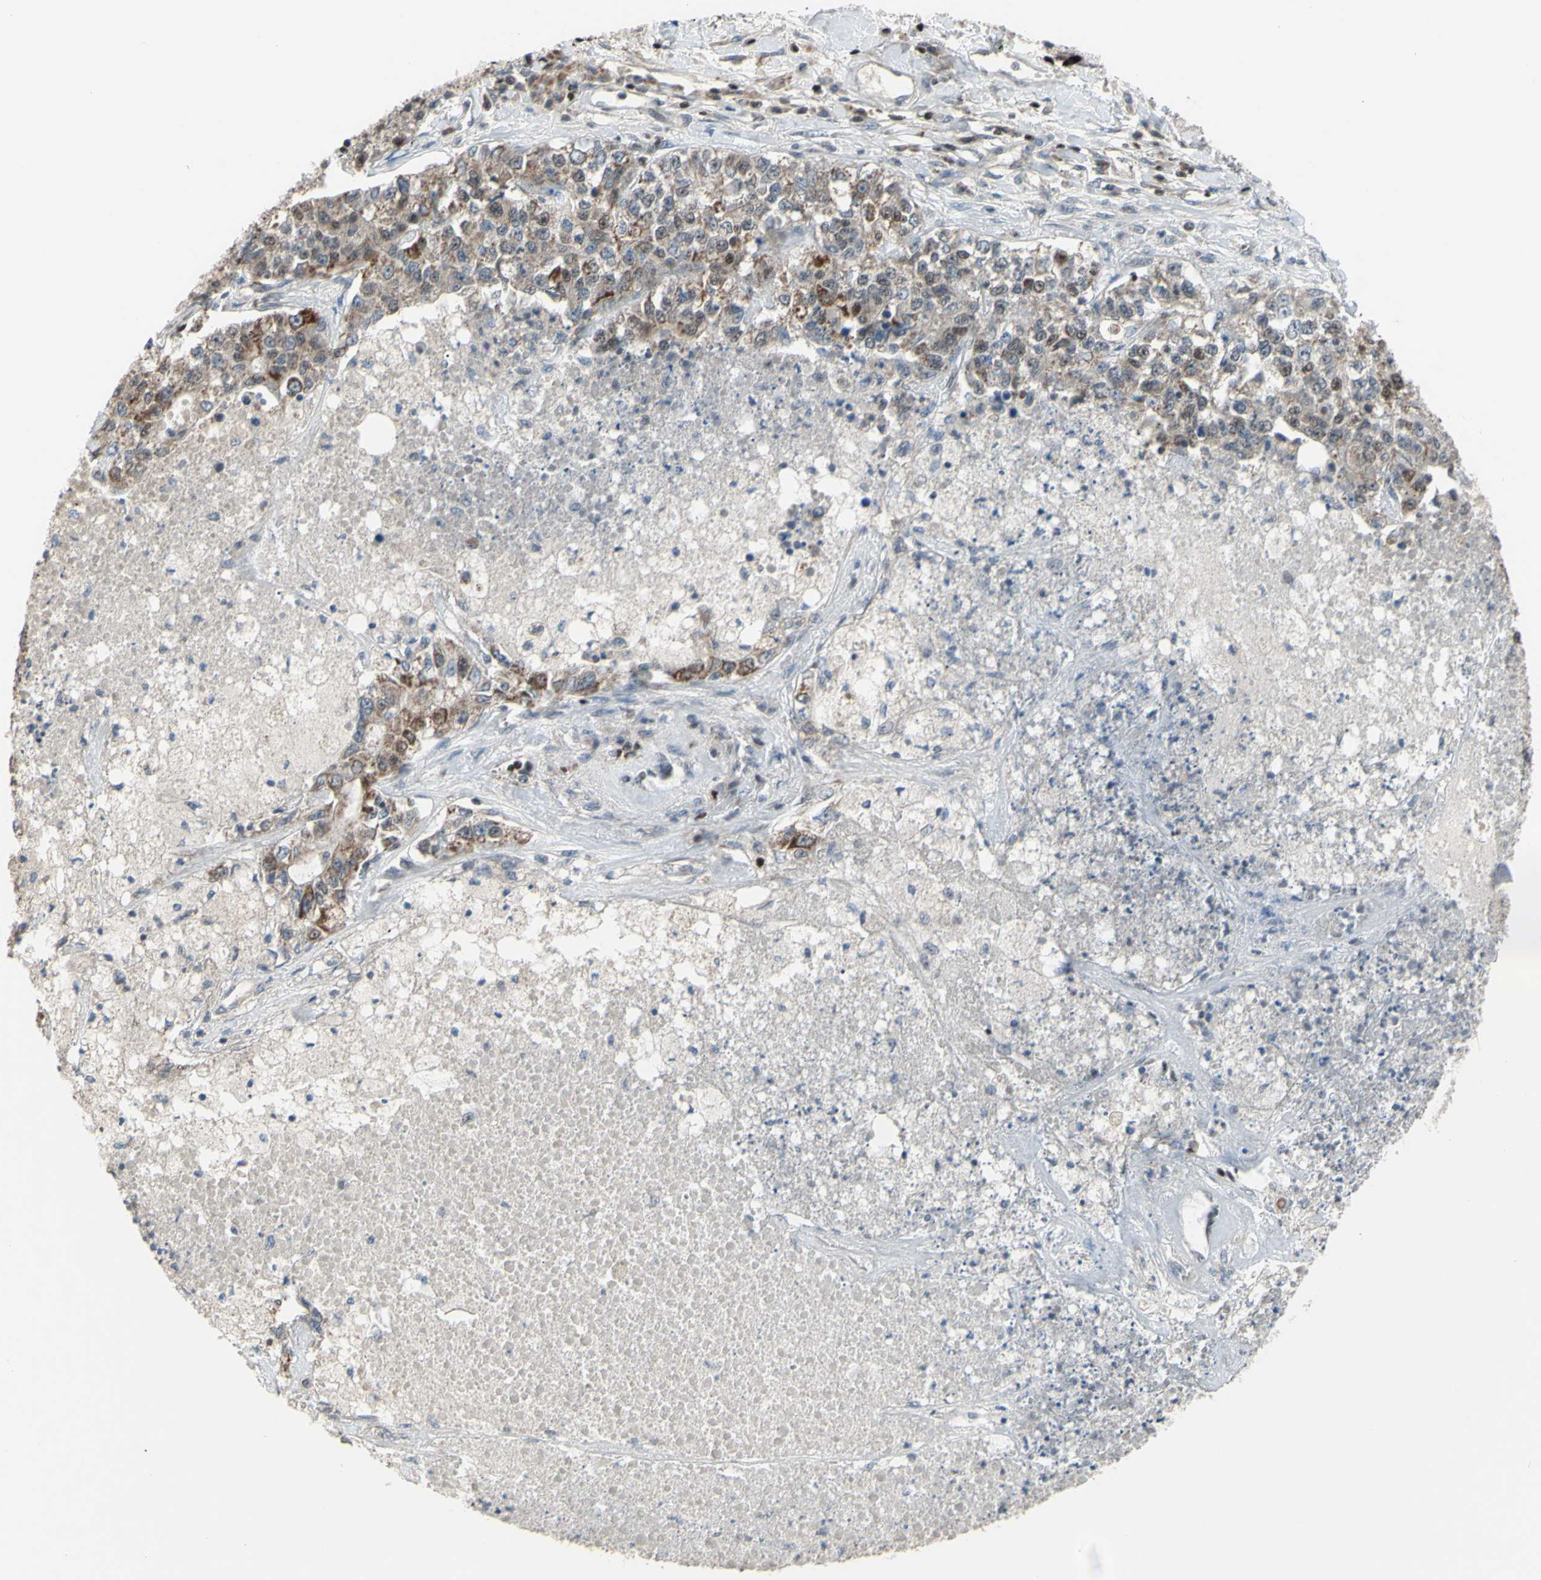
{"staining": {"intensity": "weak", "quantity": ">75%", "location": "cytoplasmic/membranous"}, "tissue": "lung cancer", "cell_type": "Tumor cells", "image_type": "cancer", "snomed": [{"axis": "morphology", "description": "Adenocarcinoma, NOS"}, {"axis": "topography", "description": "Lung"}], "caption": "DAB (3,3'-diaminobenzidine) immunohistochemical staining of lung cancer (adenocarcinoma) exhibits weak cytoplasmic/membranous protein expression in about >75% of tumor cells.", "gene": "SP4", "patient": {"sex": "male", "age": 49}}